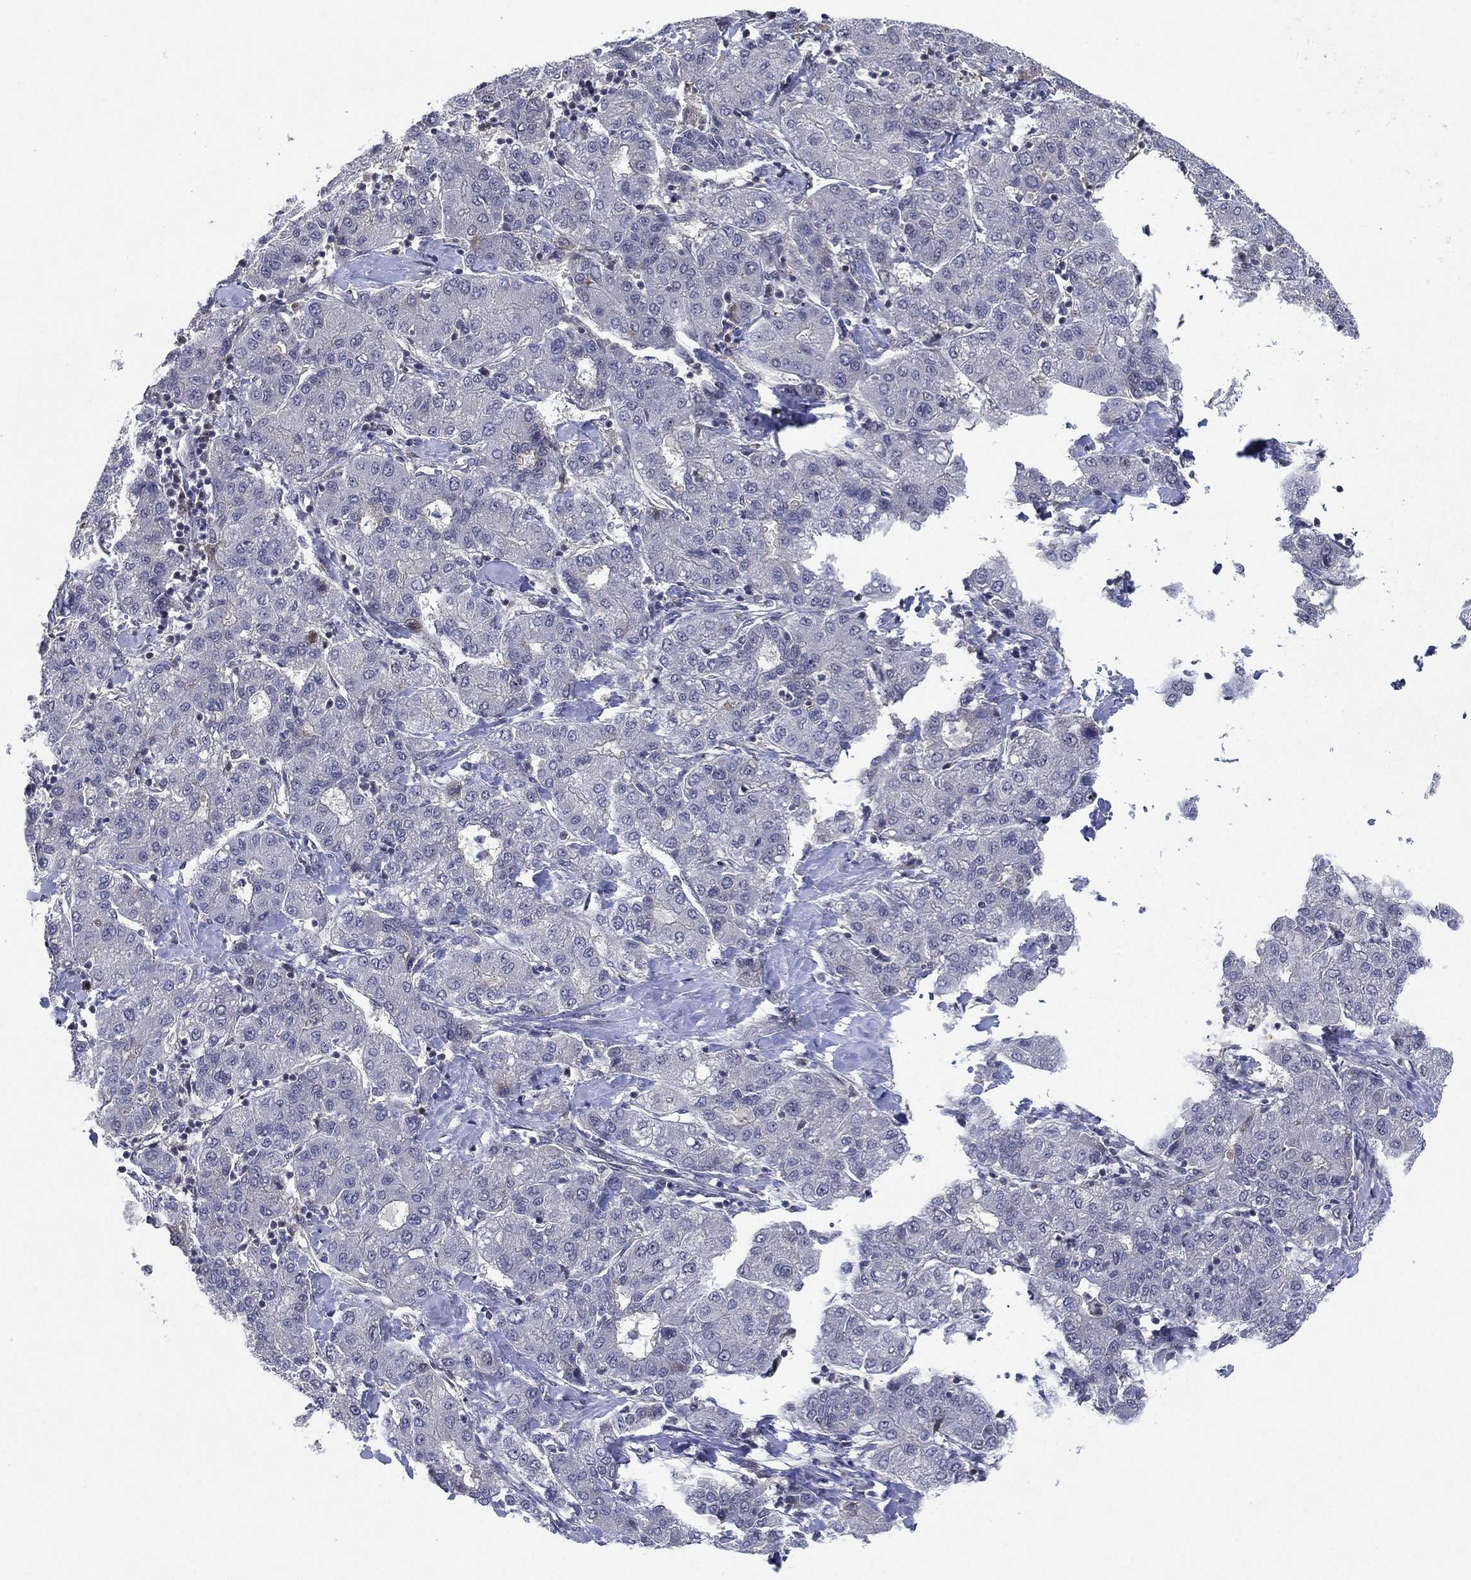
{"staining": {"intensity": "negative", "quantity": "none", "location": "none"}, "tissue": "liver cancer", "cell_type": "Tumor cells", "image_type": "cancer", "snomed": [{"axis": "morphology", "description": "Carcinoma, Hepatocellular, NOS"}, {"axis": "topography", "description": "Liver"}], "caption": "Immunohistochemistry (IHC) micrograph of human liver cancer (hepatocellular carcinoma) stained for a protein (brown), which exhibits no positivity in tumor cells.", "gene": "DGCR8", "patient": {"sex": "male", "age": 65}}